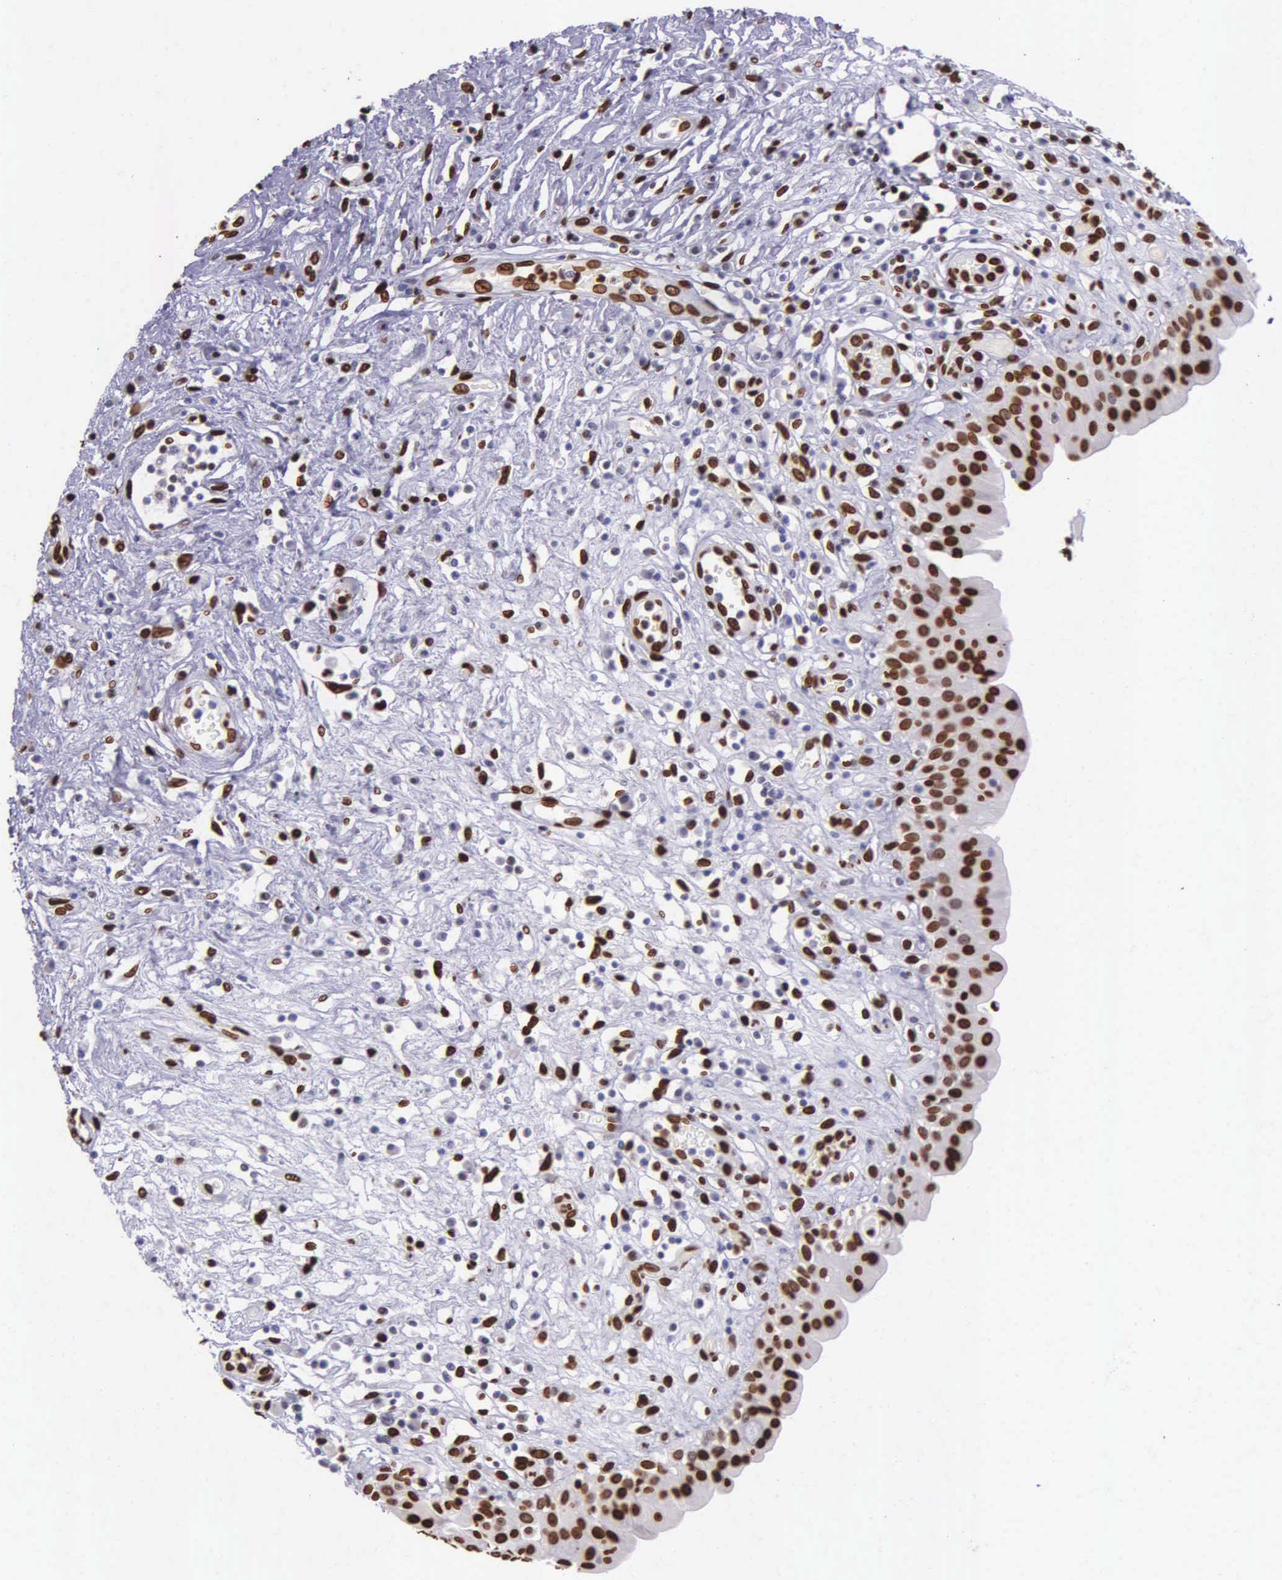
{"staining": {"intensity": "strong", "quantity": ">75%", "location": "nuclear"}, "tissue": "urinary bladder", "cell_type": "Urothelial cells", "image_type": "normal", "snomed": [{"axis": "morphology", "description": "Normal tissue, NOS"}, {"axis": "topography", "description": "Urinary bladder"}], "caption": "IHC histopathology image of normal human urinary bladder stained for a protein (brown), which exhibits high levels of strong nuclear expression in about >75% of urothelial cells.", "gene": "H1", "patient": {"sex": "female", "age": 85}}